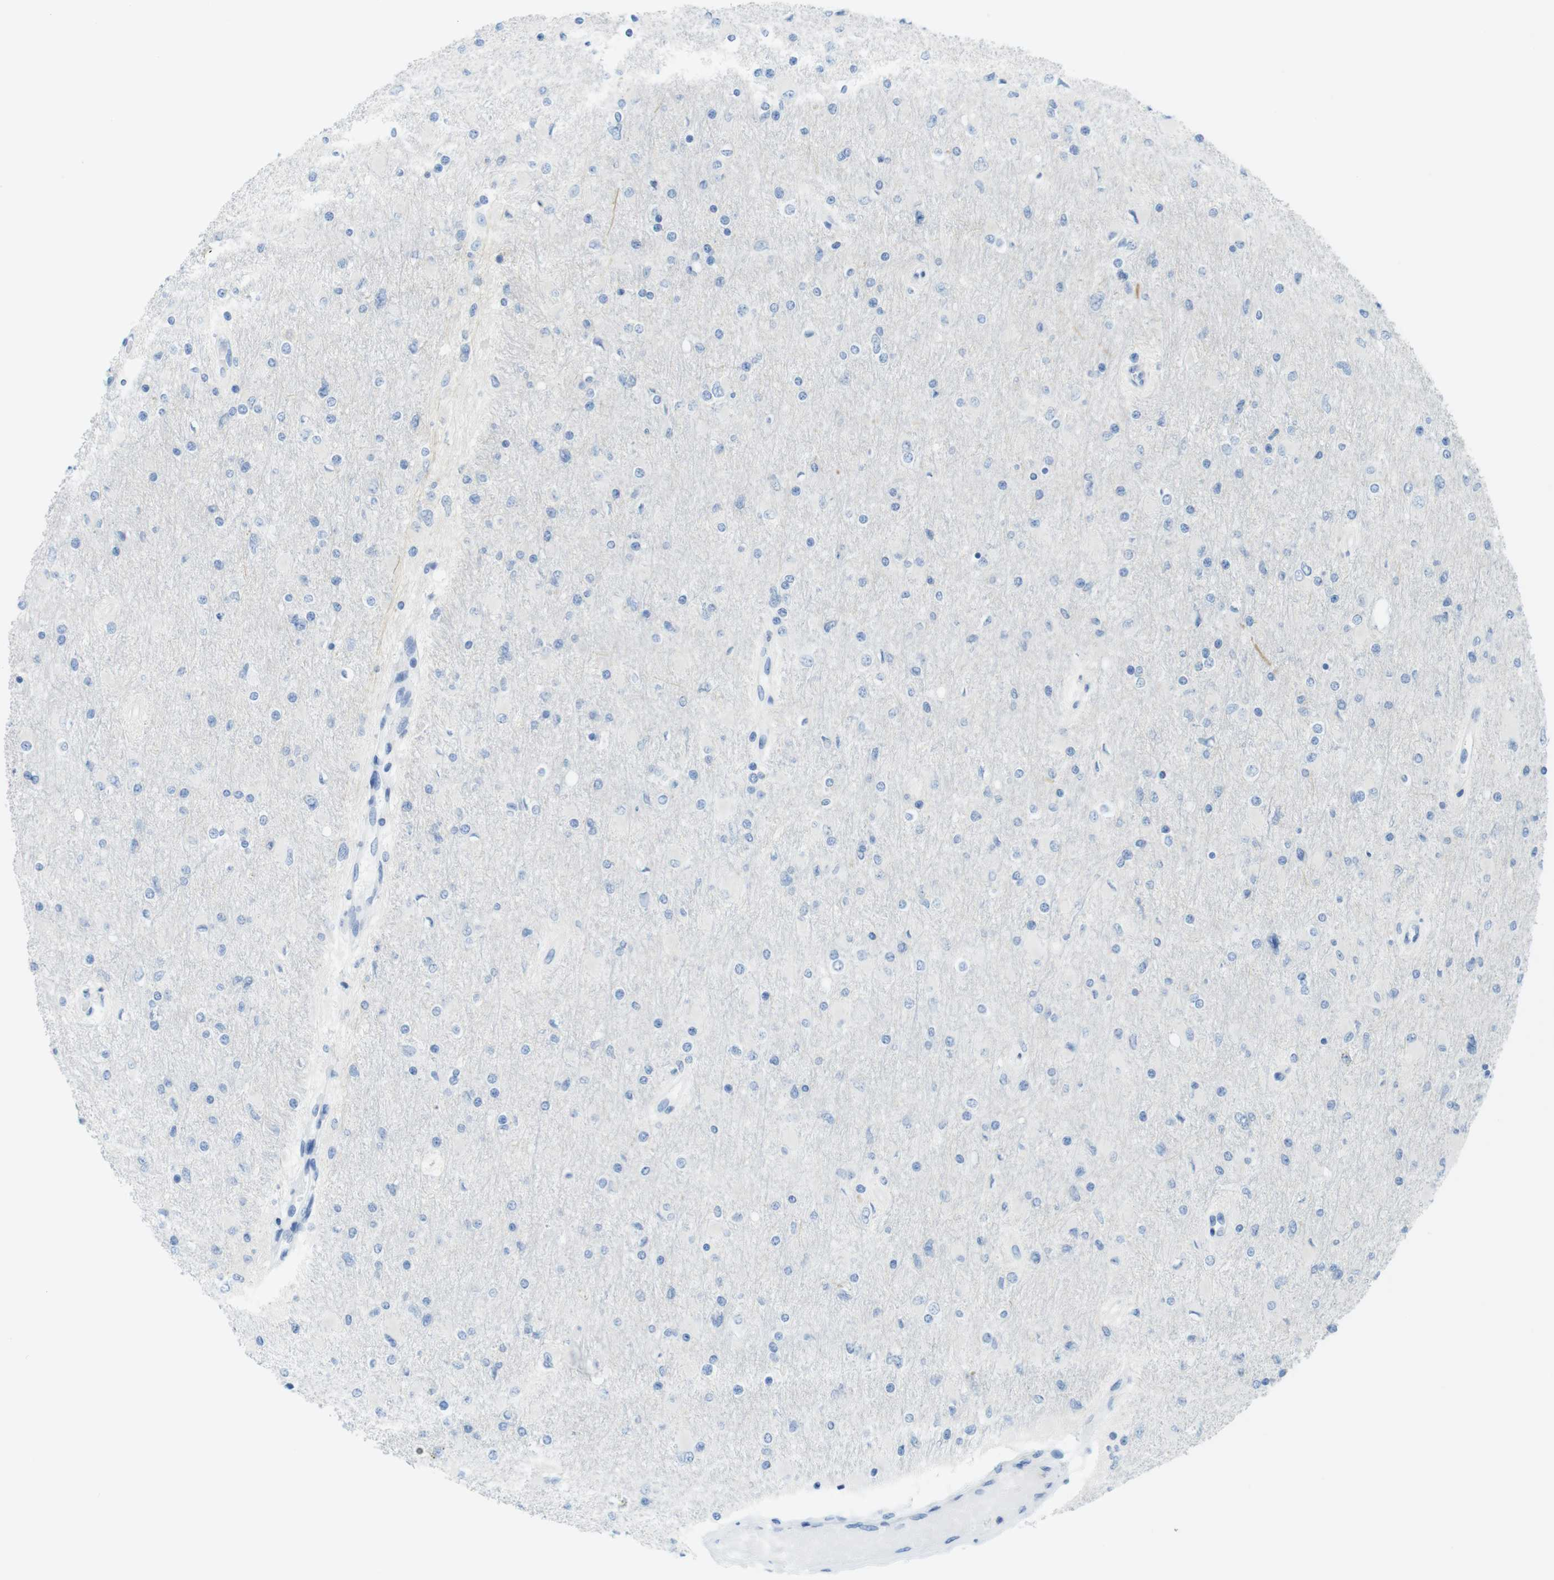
{"staining": {"intensity": "negative", "quantity": "none", "location": "none"}, "tissue": "glioma", "cell_type": "Tumor cells", "image_type": "cancer", "snomed": [{"axis": "morphology", "description": "Glioma, malignant, High grade"}, {"axis": "topography", "description": "Cerebral cortex"}], "caption": "The photomicrograph demonstrates no staining of tumor cells in malignant glioma (high-grade).", "gene": "ASIC5", "patient": {"sex": "female", "age": 36}}